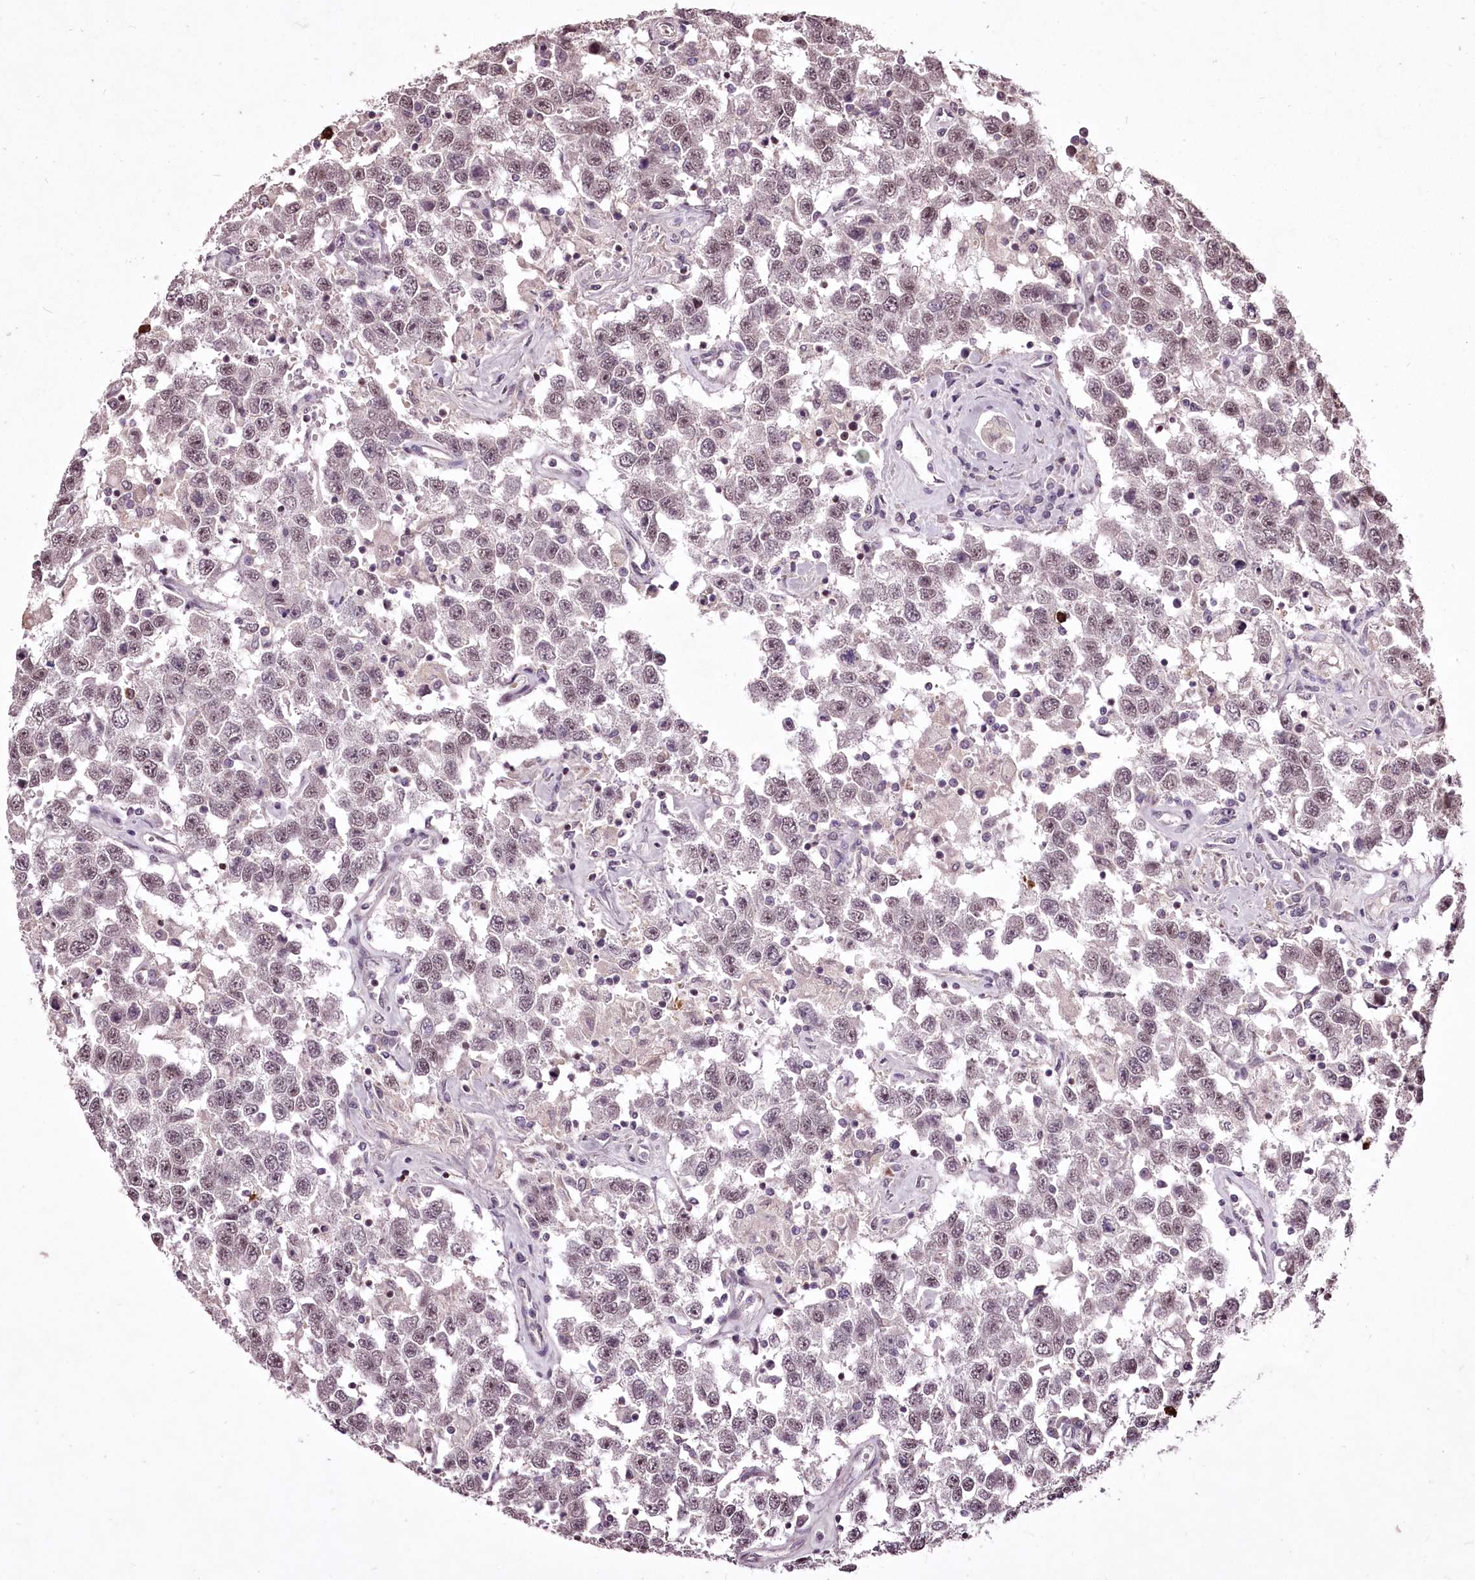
{"staining": {"intensity": "weak", "quantity": "25%-75%", "location": "nuclear"}, "tissue": "testis cancer", "cell_type": "Tumor cells", "image_type": "cancer", "snomed": [{"axis": "morphology", "description": "Seminoma, NOS"}, {"axis": "topography", "description": "Testis"}], "caption": "Human seminoma (testis) stained with a brown dye exhibits weak nuclear positive expression in approximately 25%-75% of tumor cells.", "gene": "ADRA1D", "patient": {"sex": "male", "age": 41}}